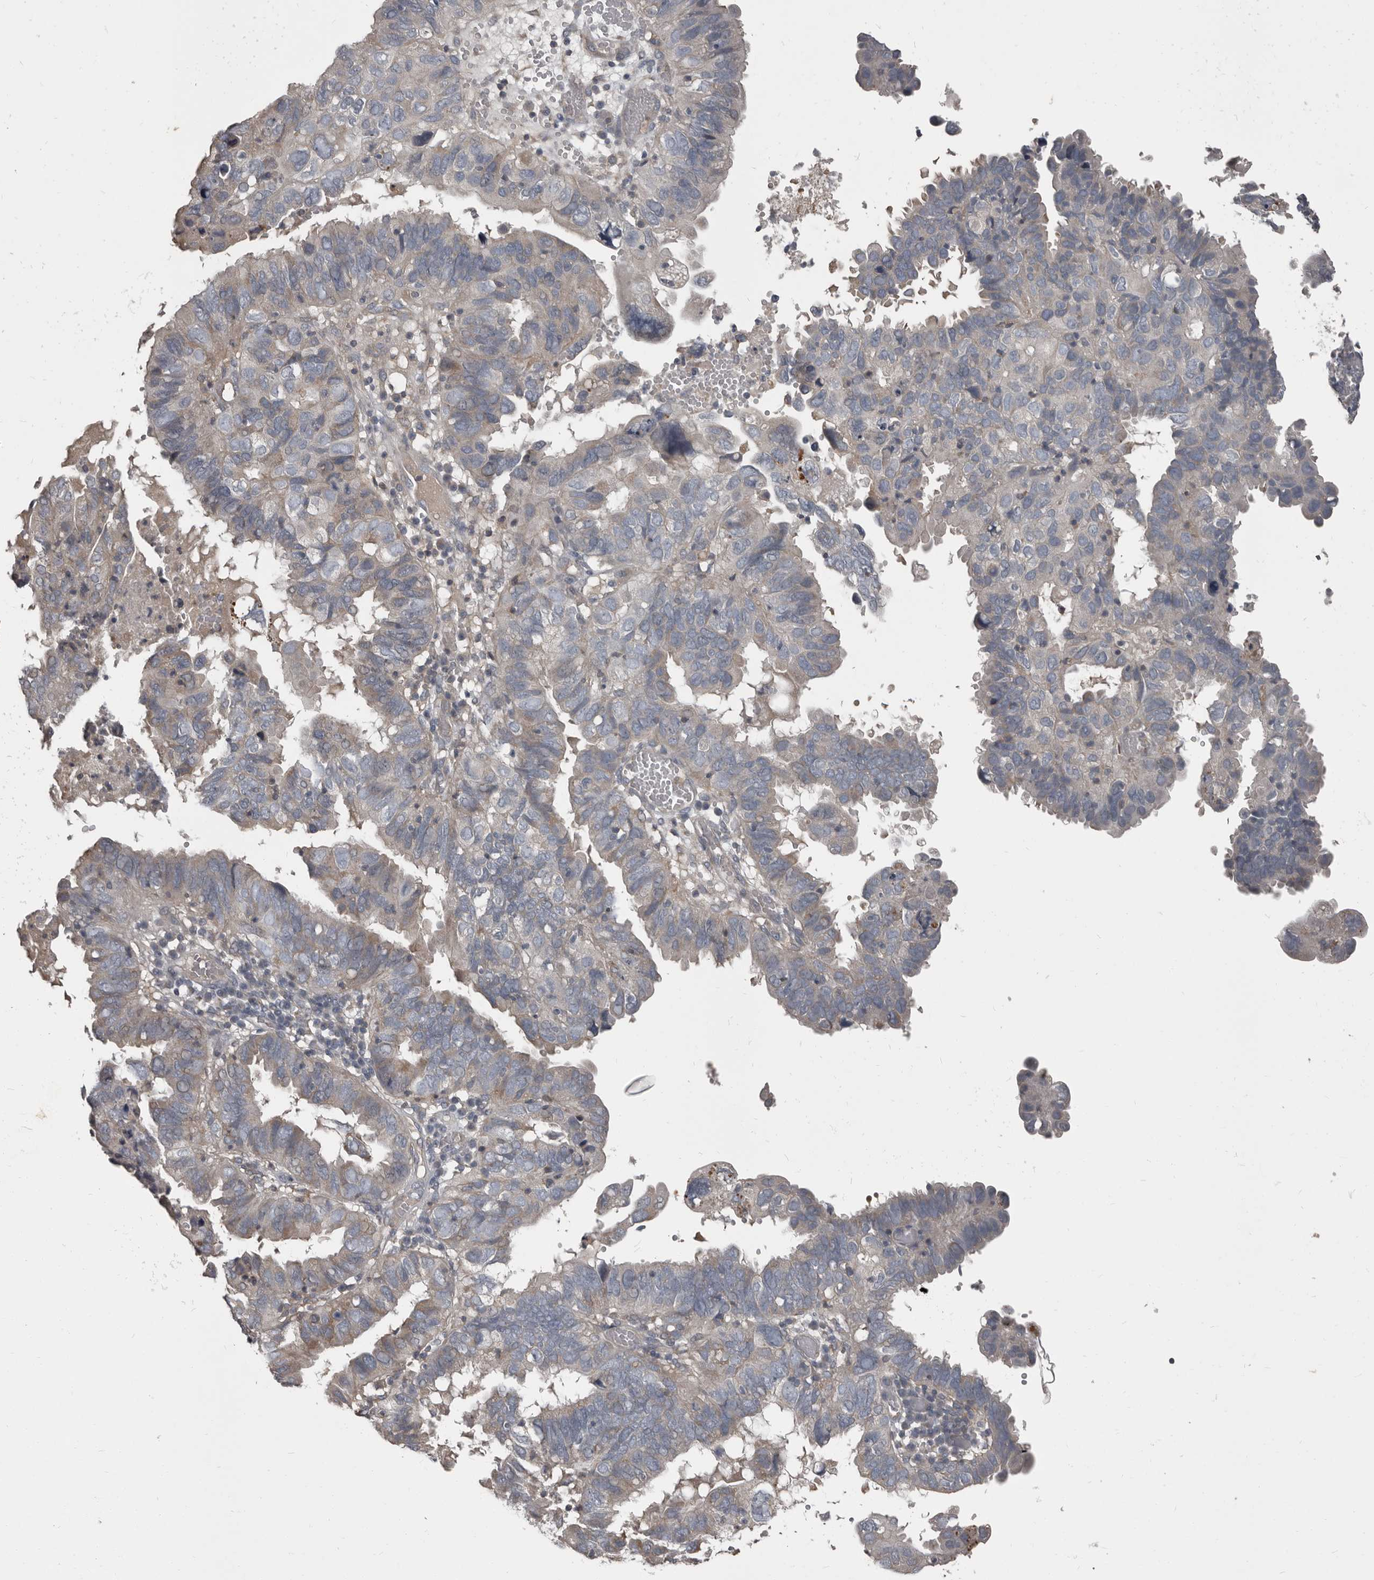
{"staining": {"intensity": "negative", "quantity": "none", "location": "none"}, "tissue": "endometrial cancer", "cell_type": "Tumor cells", "image_type": "cancer", "snomed": [{"axis": "morphology", "description": "Adenocarcinoma, NOS"}, {"axis": "topography", "description": "Uterus"}], "caption": "Image shows no protein expression in tumor cells of endometrial adenocarcinoma tissue. (IHC, brightfield microscopy, high magnification).", "gene": "CA6", "patient": {"sex": "female", "age": 77}}